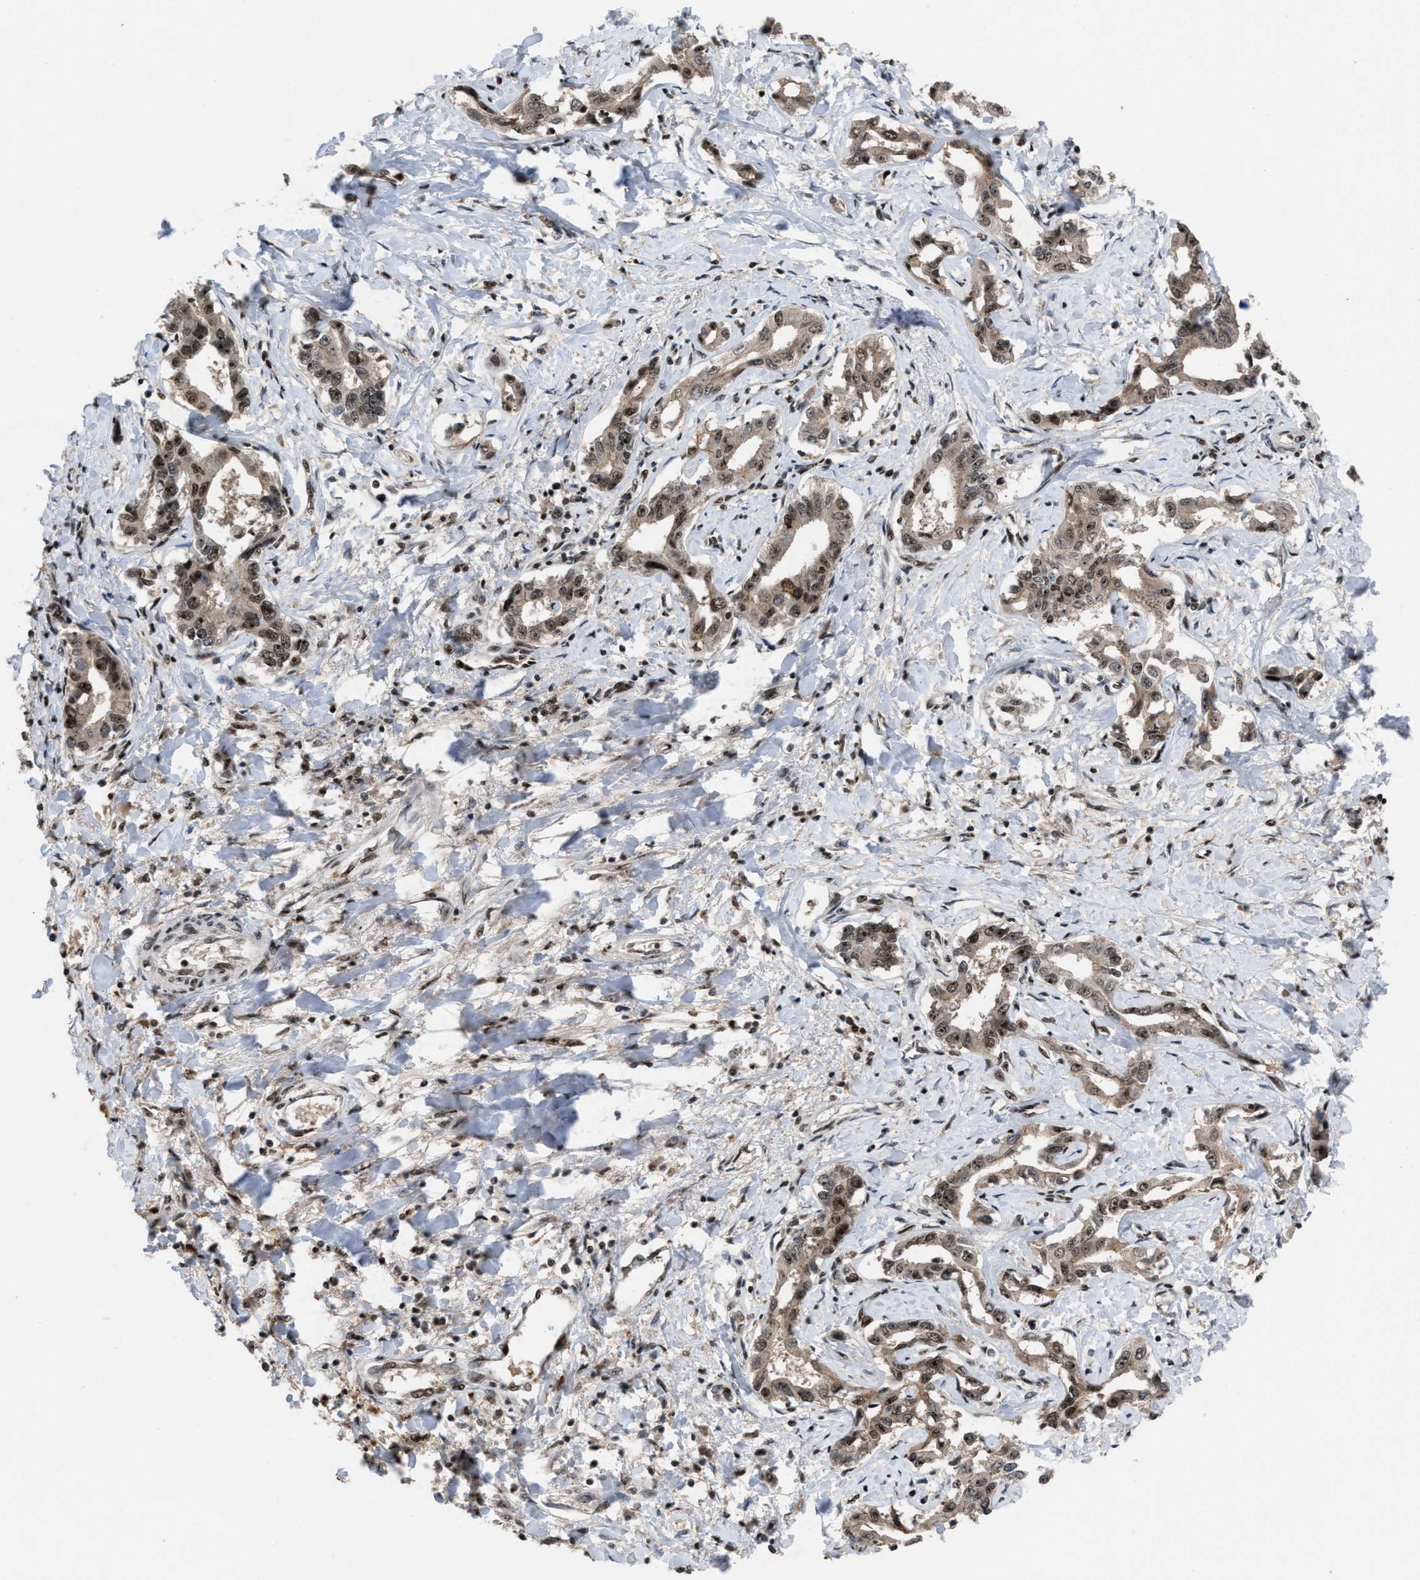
{"staining": {"intensity": "moderate", "quantity": ">75%", "location": "cytoplasmic/membranous,nuclear"}, "tissue": "liver cancer", "cell_type": "Tumor cells", "image_type": "cancer", "snomed": [{"axis": "morphology", "description": "Cholangiocarcinoma"}, {"axis": "topography", "description": "Liver"}], "caption": "Protein staining of cholangiocarcinoma (liver) tissue reveals moderate cytoplasmic/membranous and nuclear positivity in approximately >75% of tumor cells.", "gene": "PRPF4", "patient": {"sex": "male", "age": 59}}